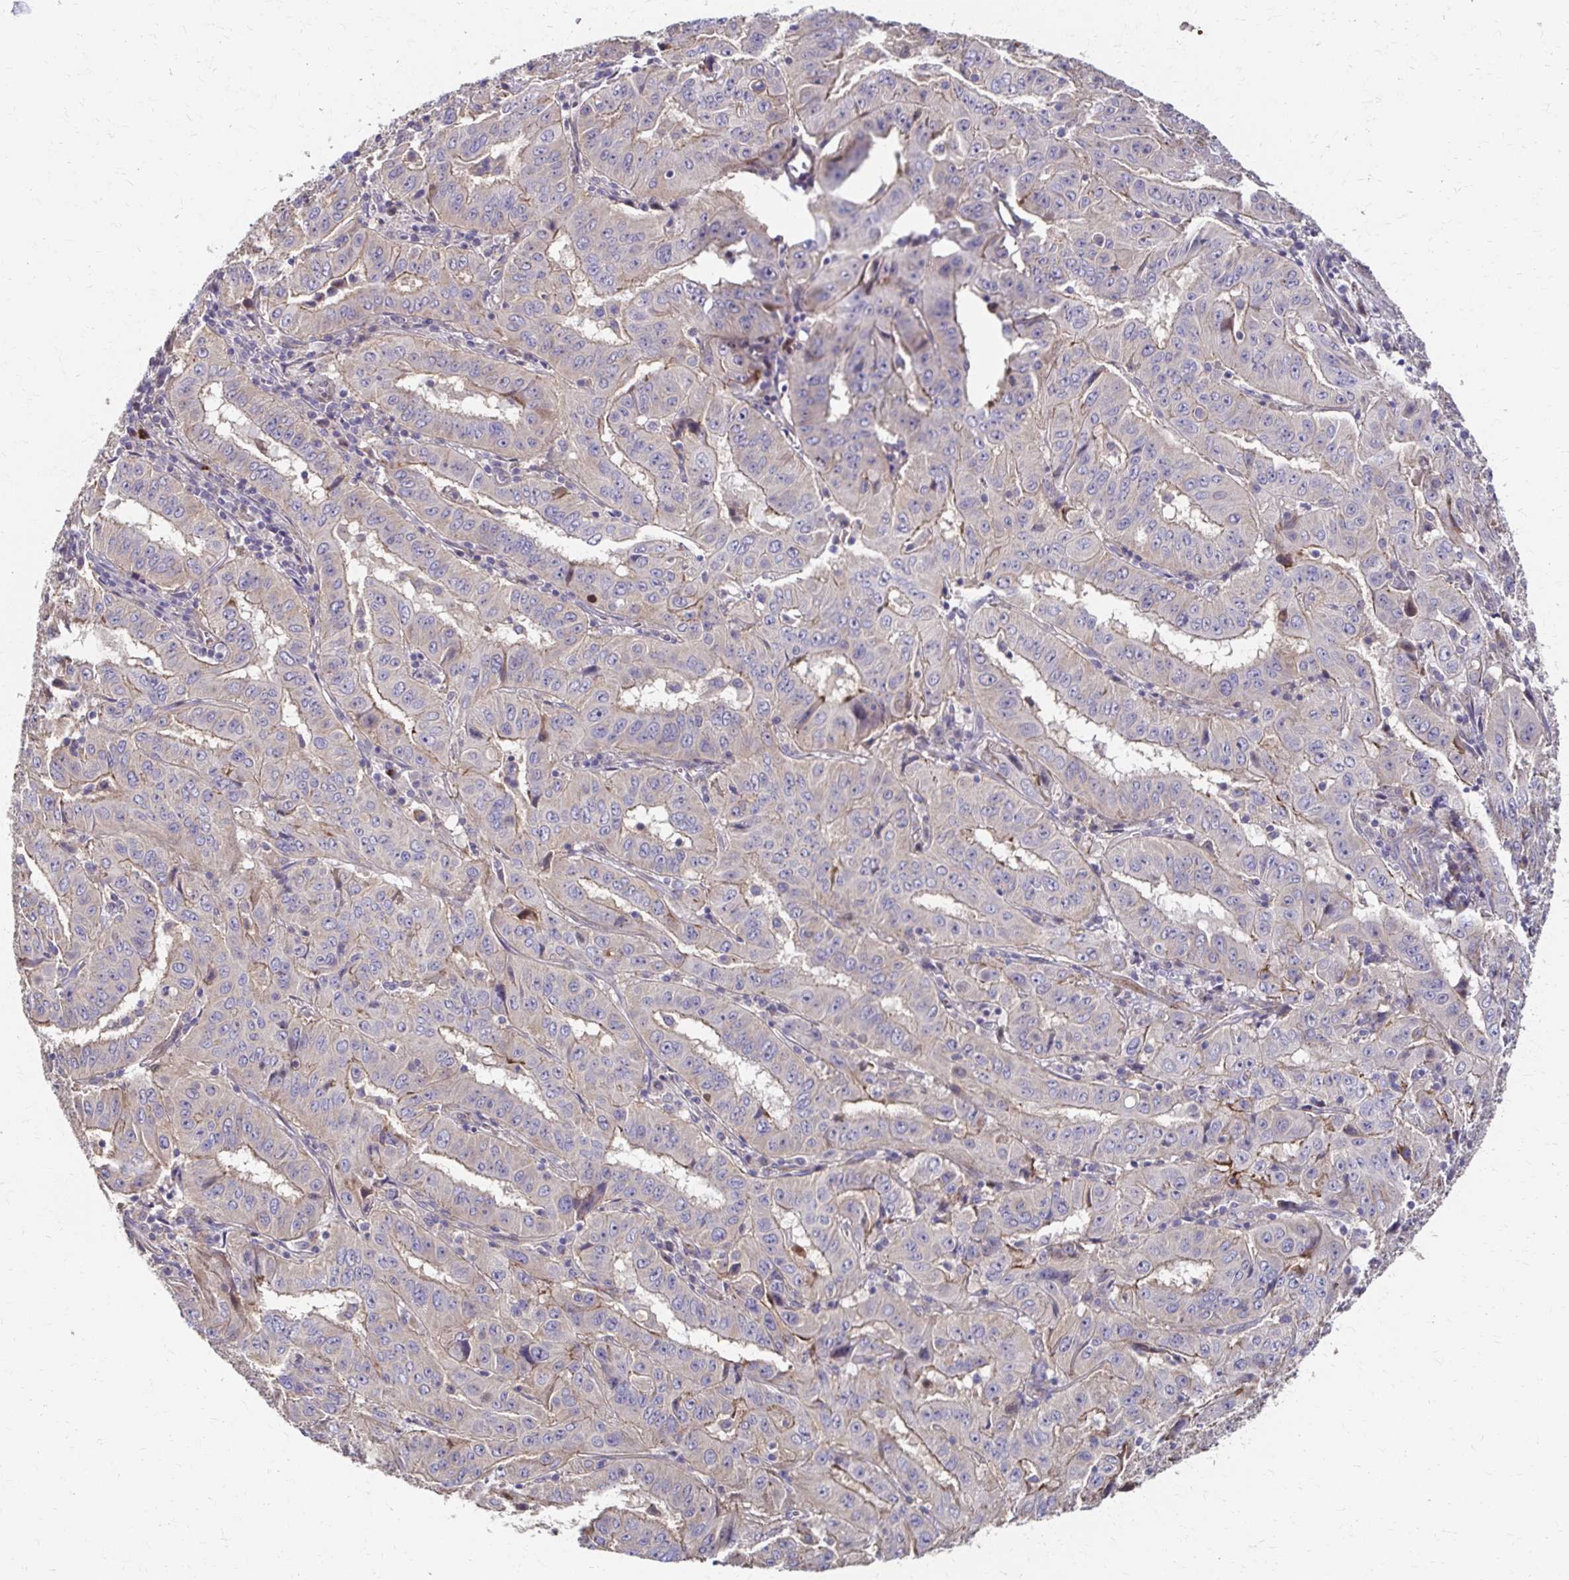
{"staining": {"intensity": "weak", "quantity": "25%-75%", "location": "cytoplasmic/membranous"}, "tissue": "pancreatic cancer", "cell_type": "Tumor cells", "image_type": "cancer", "snomed": [{"axis": "morphology", "description": "Adenocarcinoma, NOS"}, {"axis": "topography", "description": "Pancreas"}], "caption": "DAB (3,3'-diaminobenzidine) immunohistochemical staining of human pancreatic cancer (adenocarcinoma) displays weak cytoplasmic/membranous protein positivity in about 25%-75% of tumor cells.", "gene": "SKA2", "patient": {"sex": "male", "age": 63}}